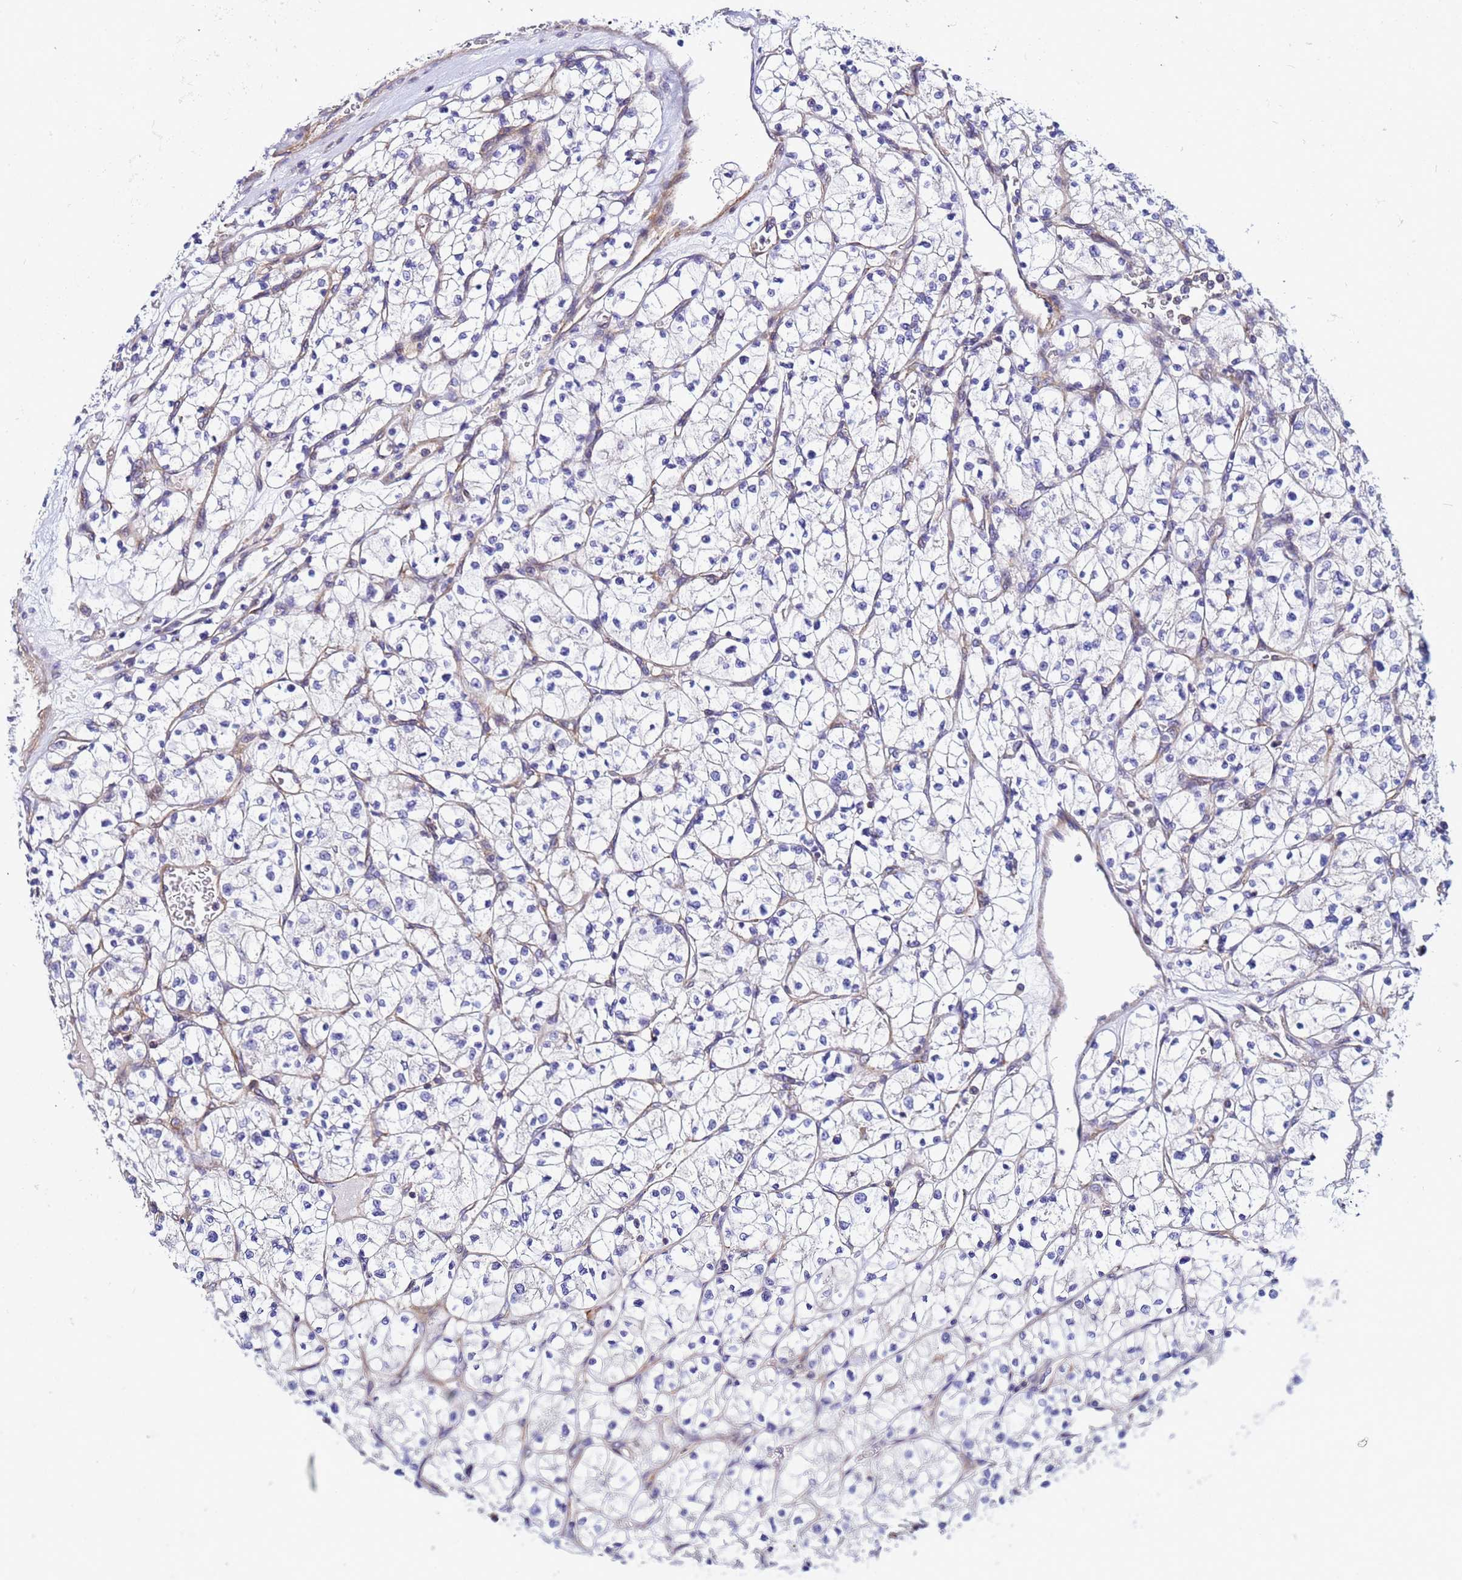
{"staining": {"intensity": "negative", "quantity": "none", "location": "none"}, "tissue": "renal cancer", "cell_type": "Tumor cells", "image_type": "cancer", "snomed": [{"axis": "morphology", "description": "Adenocarcinoma, NOS"}, {"axis": "topography", "description": "Kidney"}], "caption": "An IHC histopathology image of renal adenocarcinoma is shown. There is no staining in tumor cells of renal adenocarcinoma.", "gene": "STK38", "patient": {"sex": "female", "age": 64}}